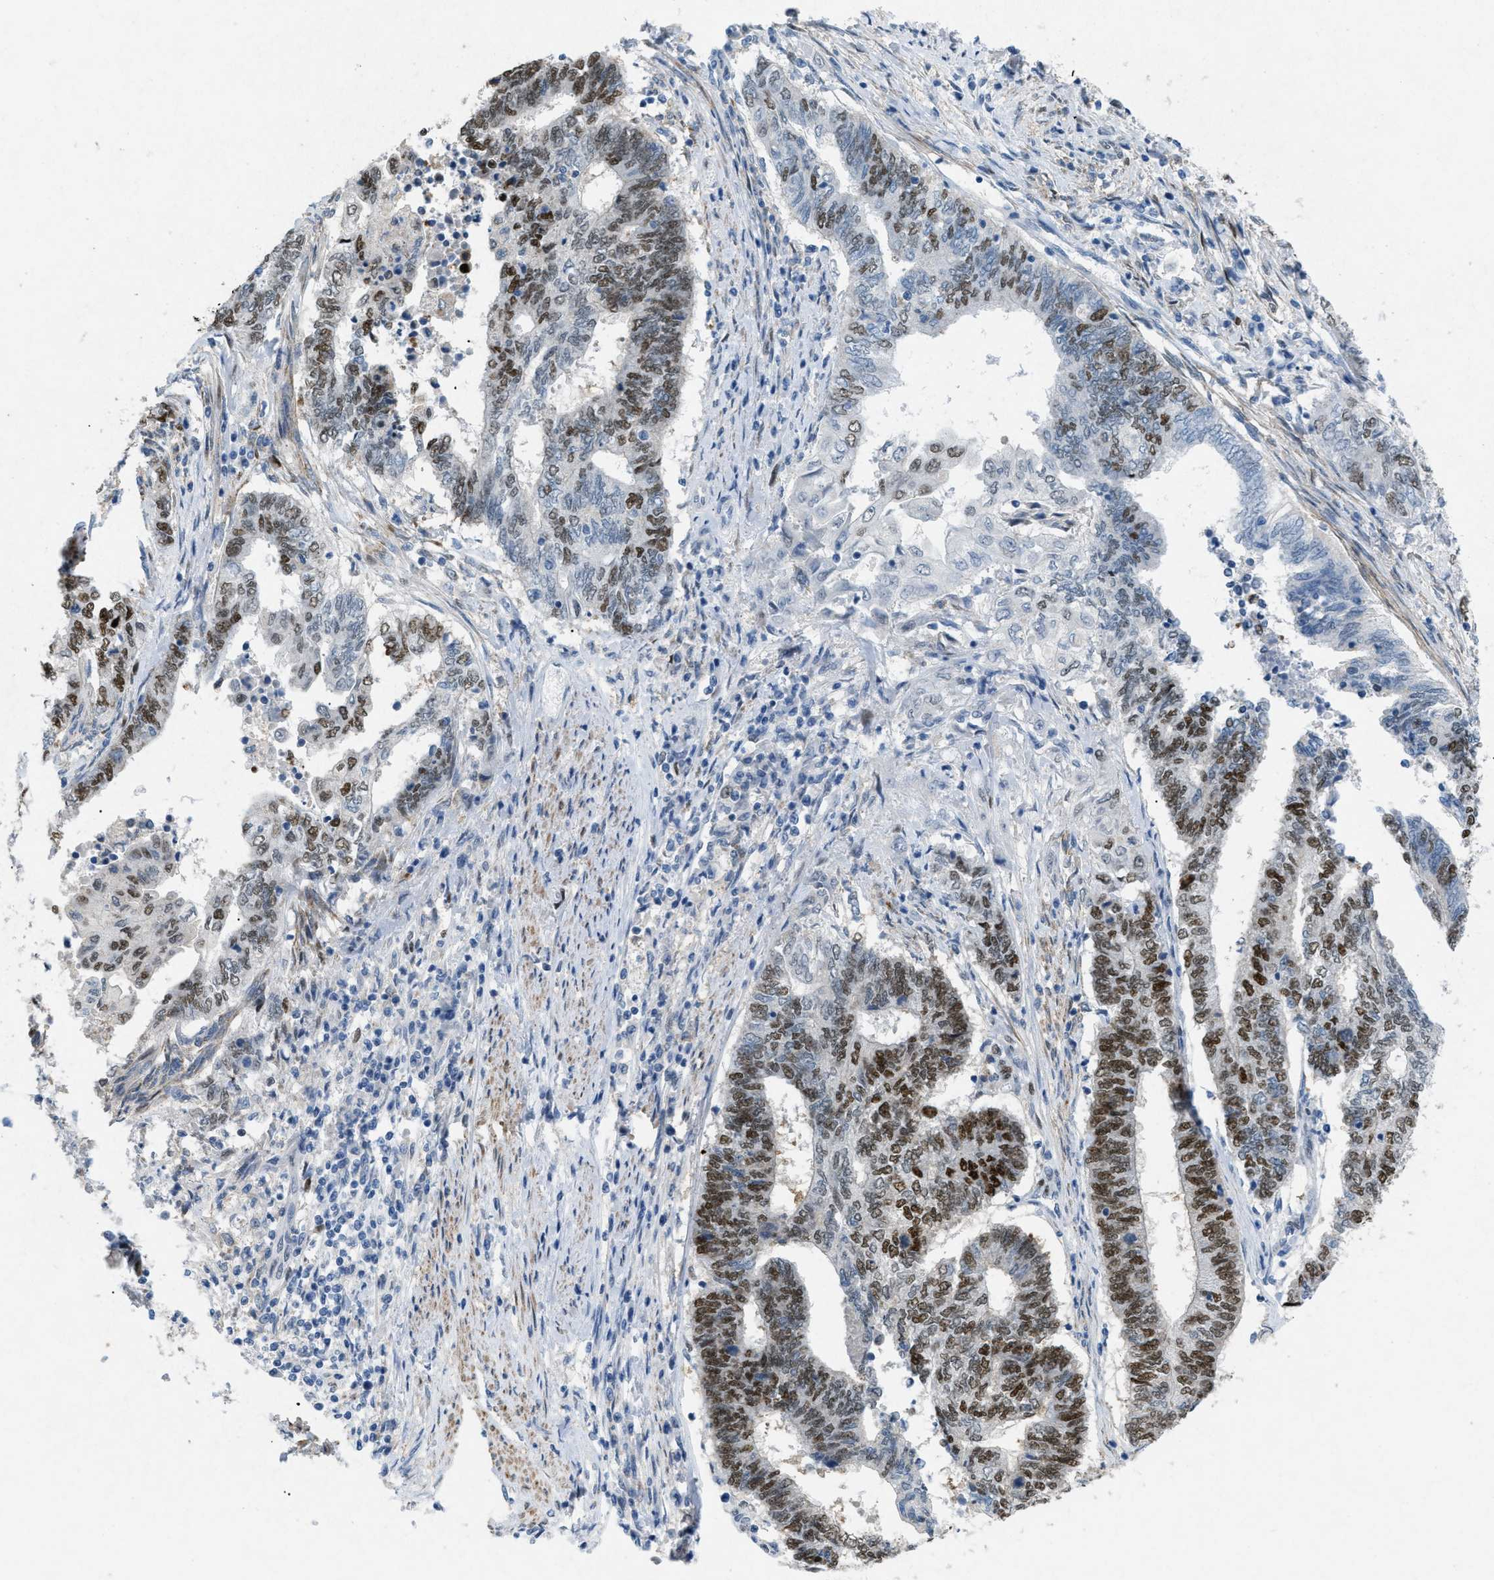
{"staining": {"intensity": "moderate", "quantity": "25%-75%", "location": "nuclear"}, "tissue": "endometrial cancer", "cell_type": "Tumor cells", "image_type": "cancer", "snomed": [{"axis": "morphology", "description": "Adenocarcinoma, NOS"}, {"axis": "topography", "description": "Uterus"}, {"axis": "topography", "description": "Endometrium"}], "caption": "Endometrial cancer (adenocarcinoma) stained with a brown dye demonstrates moderate nuclear positive positivity in approximately 25%-75% of tumor cells.", "gene": "TASOR", "patient": {"sex": "female", "age": 70}}